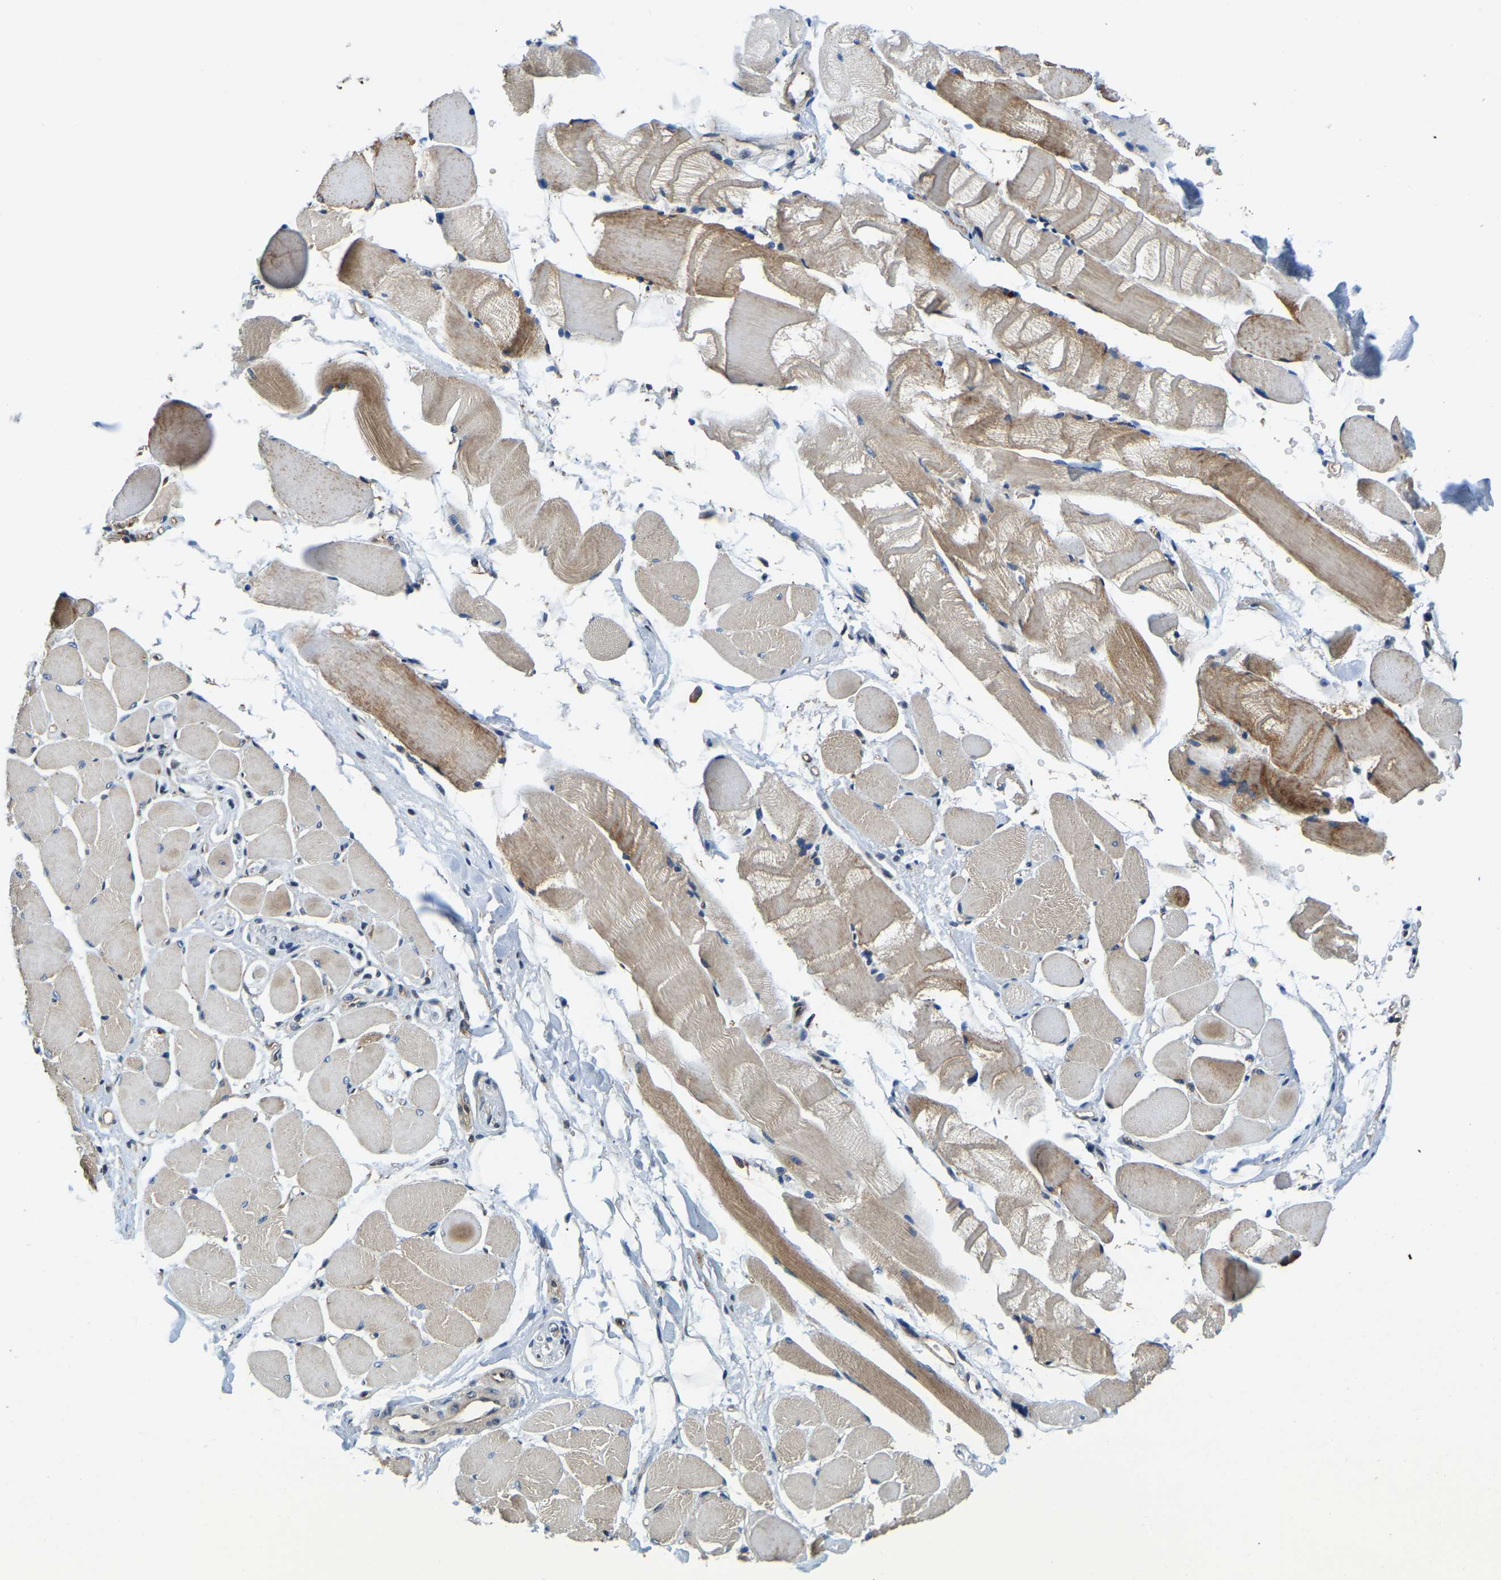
{"staining": {"intensity": "moderate", "quantity": ">75%", "location": "cytoplasmic/membranous"}, "tissue": "skeletal muscle", "cell_type": "Myocytes", "image_type": "normal", "snomed": [{"axis": "morphology", "description": "Normal tissue, NOS"}, {"axis": "topography", "description": "Skeletal muscle"}, {"axis": "topography", "description": "Peripheral nerve tissue"}], "caption": "Immunohistochemistry (IHC) image of unremarkable skeletal muscle: human skeletal muscle stained using immunohistochemistry (IHC) demonstrates medium levels of moderate protein expression localized specifically in the cytoplasmic/membranous of myocytes, appearing as a cytoplasmic/membranous brown color.", "gene": "DFFA", "patient": {"sex": "female", "age": 84}}